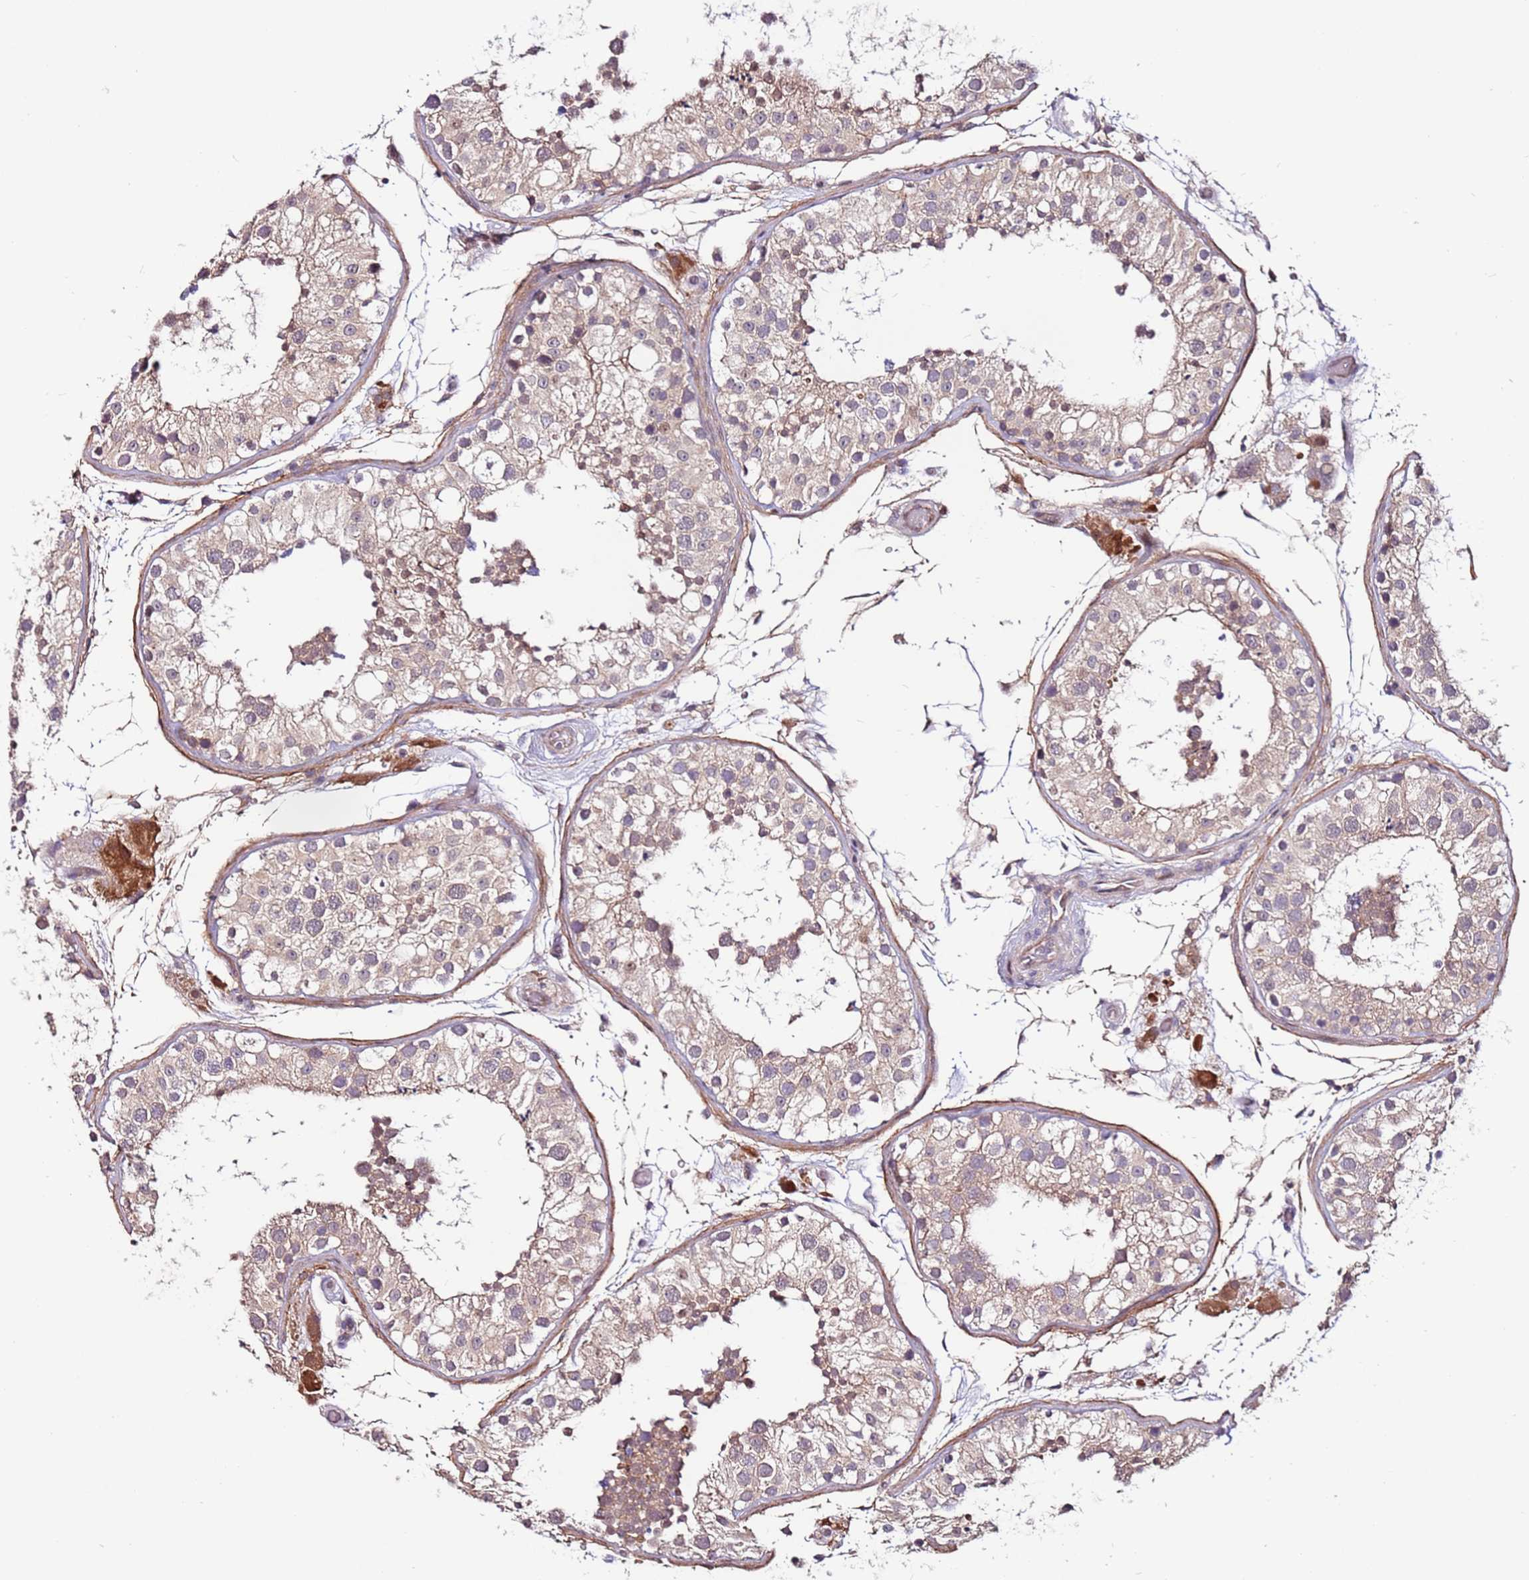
{"staining": {"intensity": "weak", "quantity": "25%-75%", "location": "cytoplasmic/membranous"}, "tissue": "testis", "cell_type": "Cells in seminiferous ducts", "image_type": "normal", "snomed": [{"axis": "morphology", "description": "Normal tissue, NOS"}, {"axis": "topography", "description": "Testis"}], "caption": "Immunohistochemical staining of benign human testis shows weak cytoplasmic/membranous protein expression in approximately 25%-75% of cells in seminiferous ducts. The staining is performed using DAB brown chromogen to label protein expression. The nuclei are counter-stained blue using hematoxylin.", "gene": "MTG2", "patient": {"sex": "male", "age": 26}}